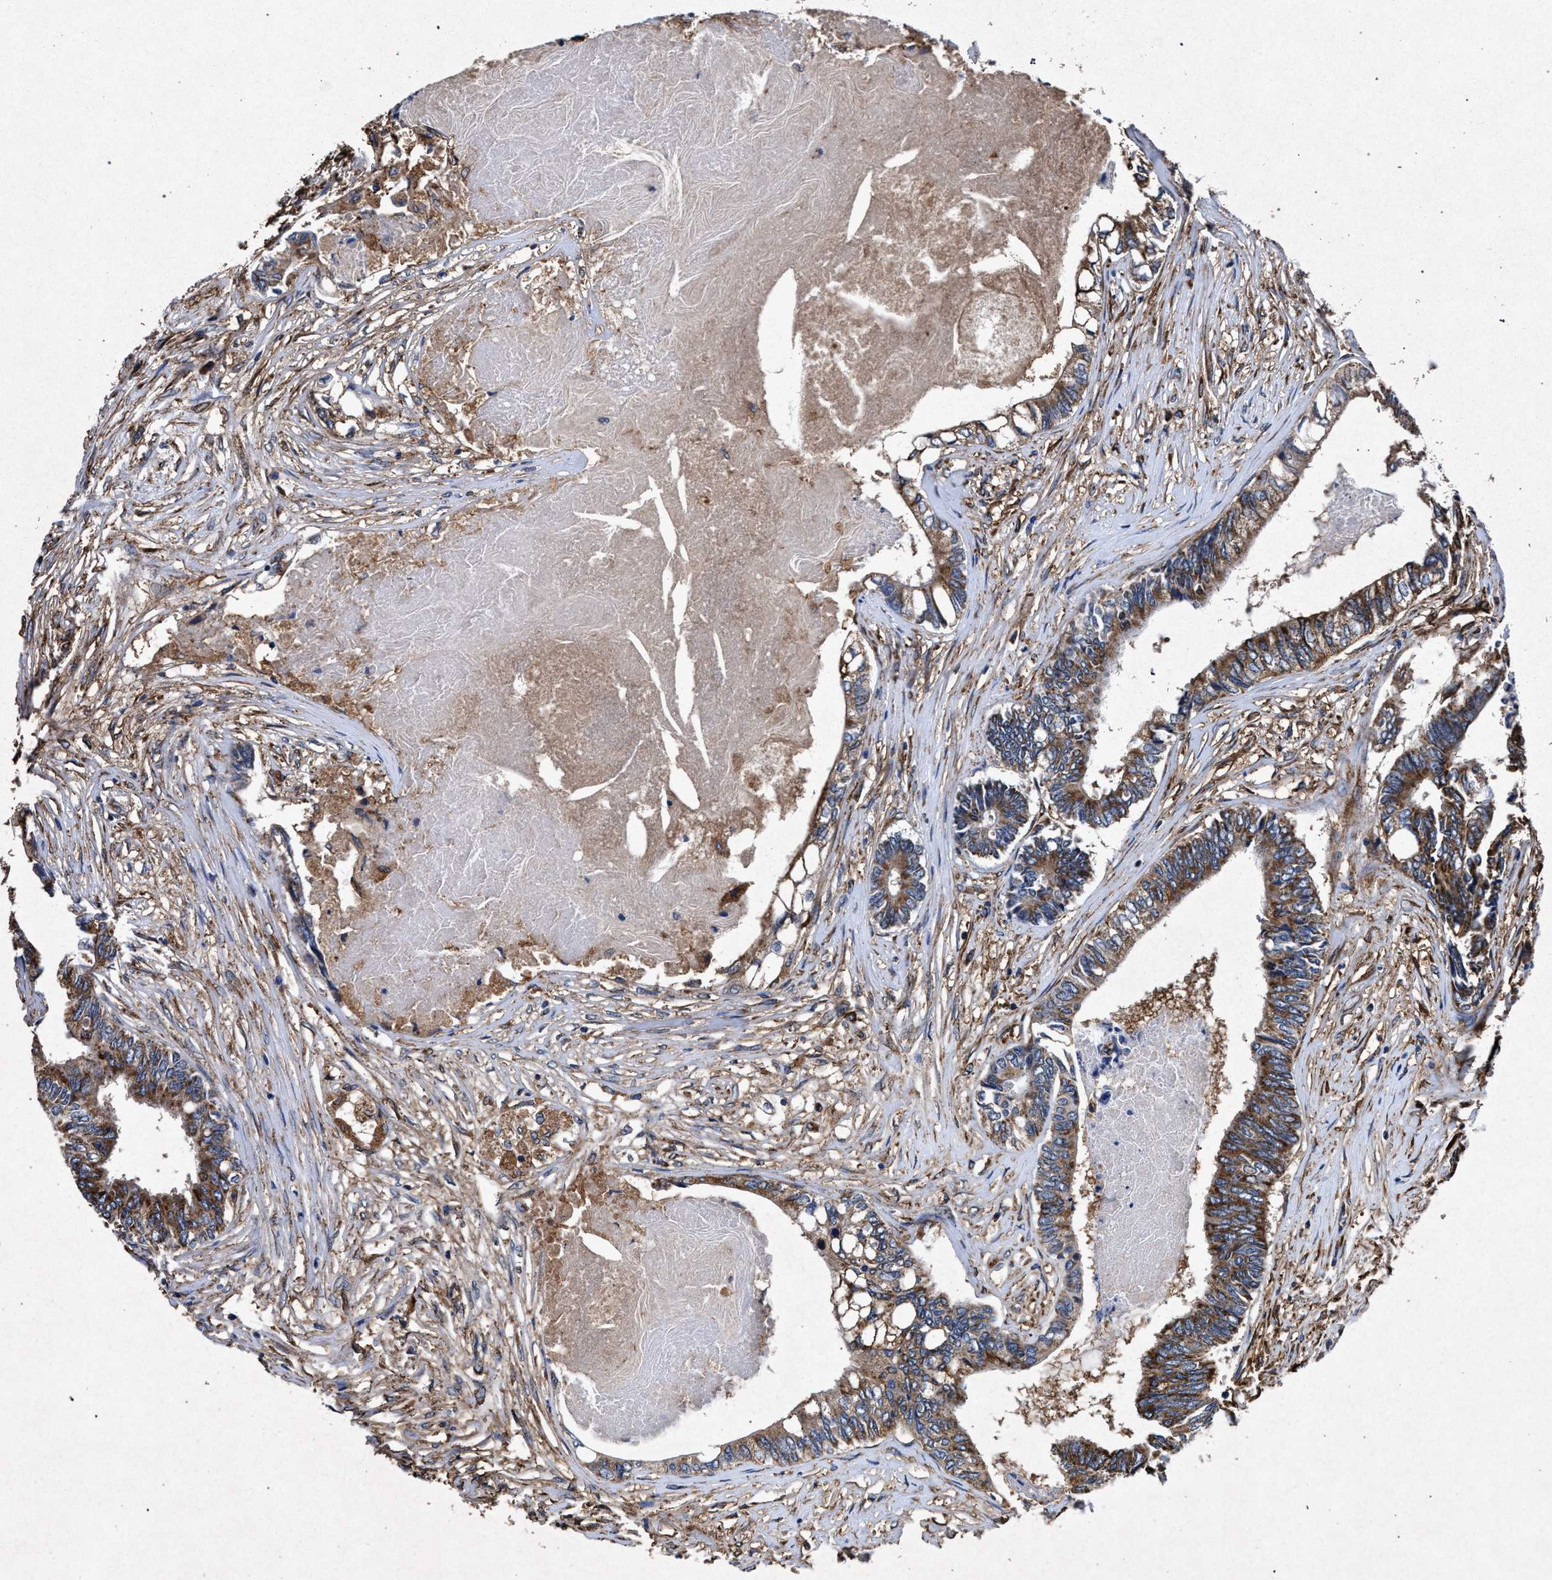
{"staining": {"intensity": "moderate", "quantity": ">75%", "location": "cytoplasmic/membranous"}, "tissue": "colorectal cancer", "cell_type": "Tumor cells", "image_type": "cancer", "snomed": [{"axis": "morphology", "description": "Adenocarcinoma, NOS"}, {"axis": "topography", "description": "Rectum"}], "caption": "A photomicrograph of colorectal adenocarcinoma stained for a protein displays moderate cytoplasmic/membranous brown staining in tumor cells. (Stains: DAB (3,3'-diaminobenzidine) in brown, nuclei in blue, Microscopy: brightfield microscopy at high magnification).", "gene": "MARCKS", "patient": {"sex": "male", "age": 63}}